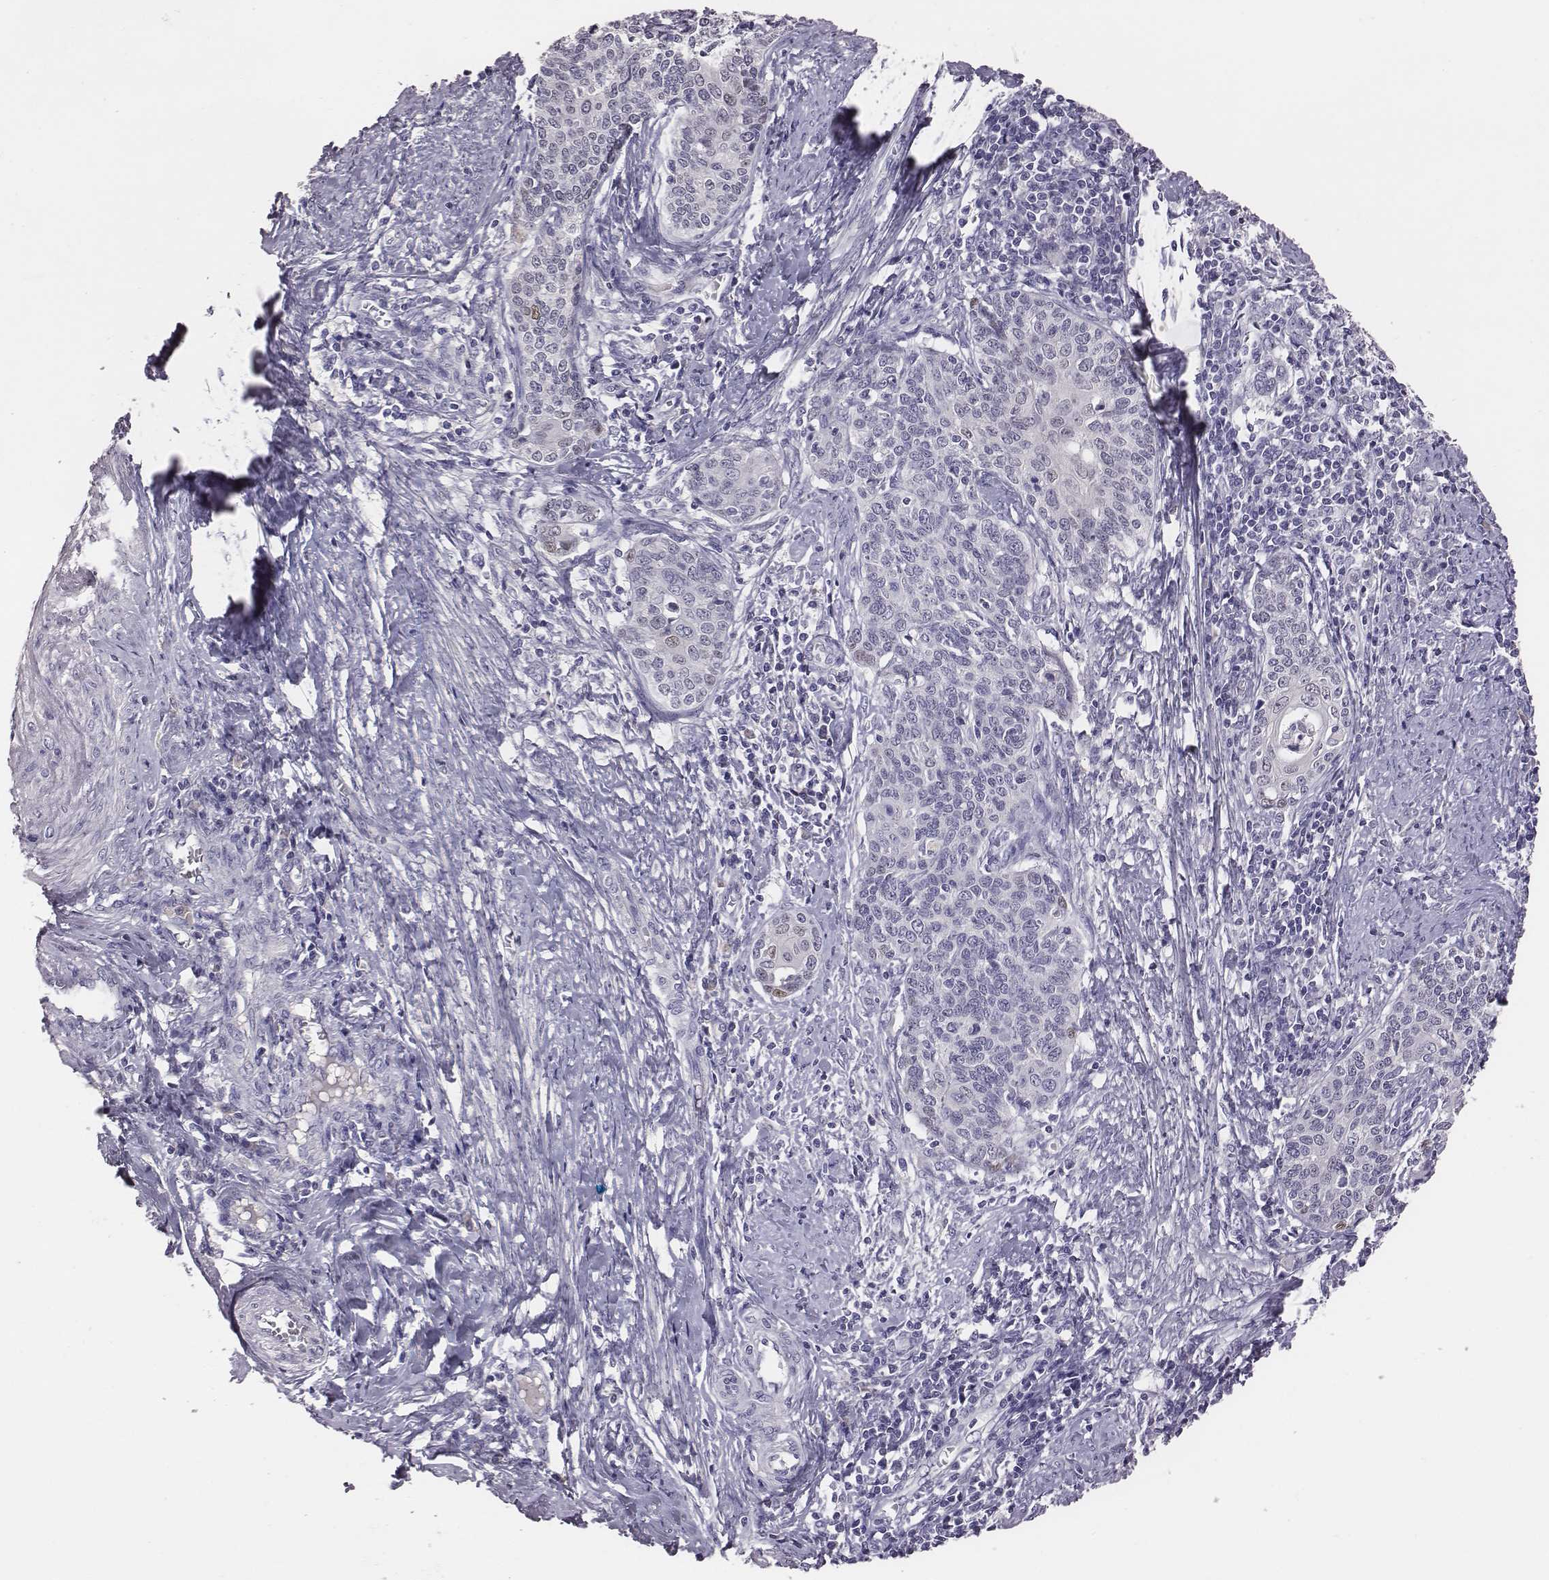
{"staining": {"intensity": "negative", "quantity": "none", "location": "none"}, "tissue": "cervical cancer", "cell_type": "Tumor cells", "image_type": "cancer", "snomed": [{"axis": "morphology", "description": "Squamous cell carcinoma, NOS"}, {"axis": "topography", "description": "Cervix"}], "caption": "DAB immunohistochemical staining of cervical cancer (squamous cell carcinoma) shows no significant staining in tumor cells. (Stains: DAB (3,3'-diaminobenzidine) IHC with hematoxylin counter stain, Microscopy: brightfield microscopy at high magnification).", "gene": "EN1", "patient": {"sex": "female", "age": 39}}